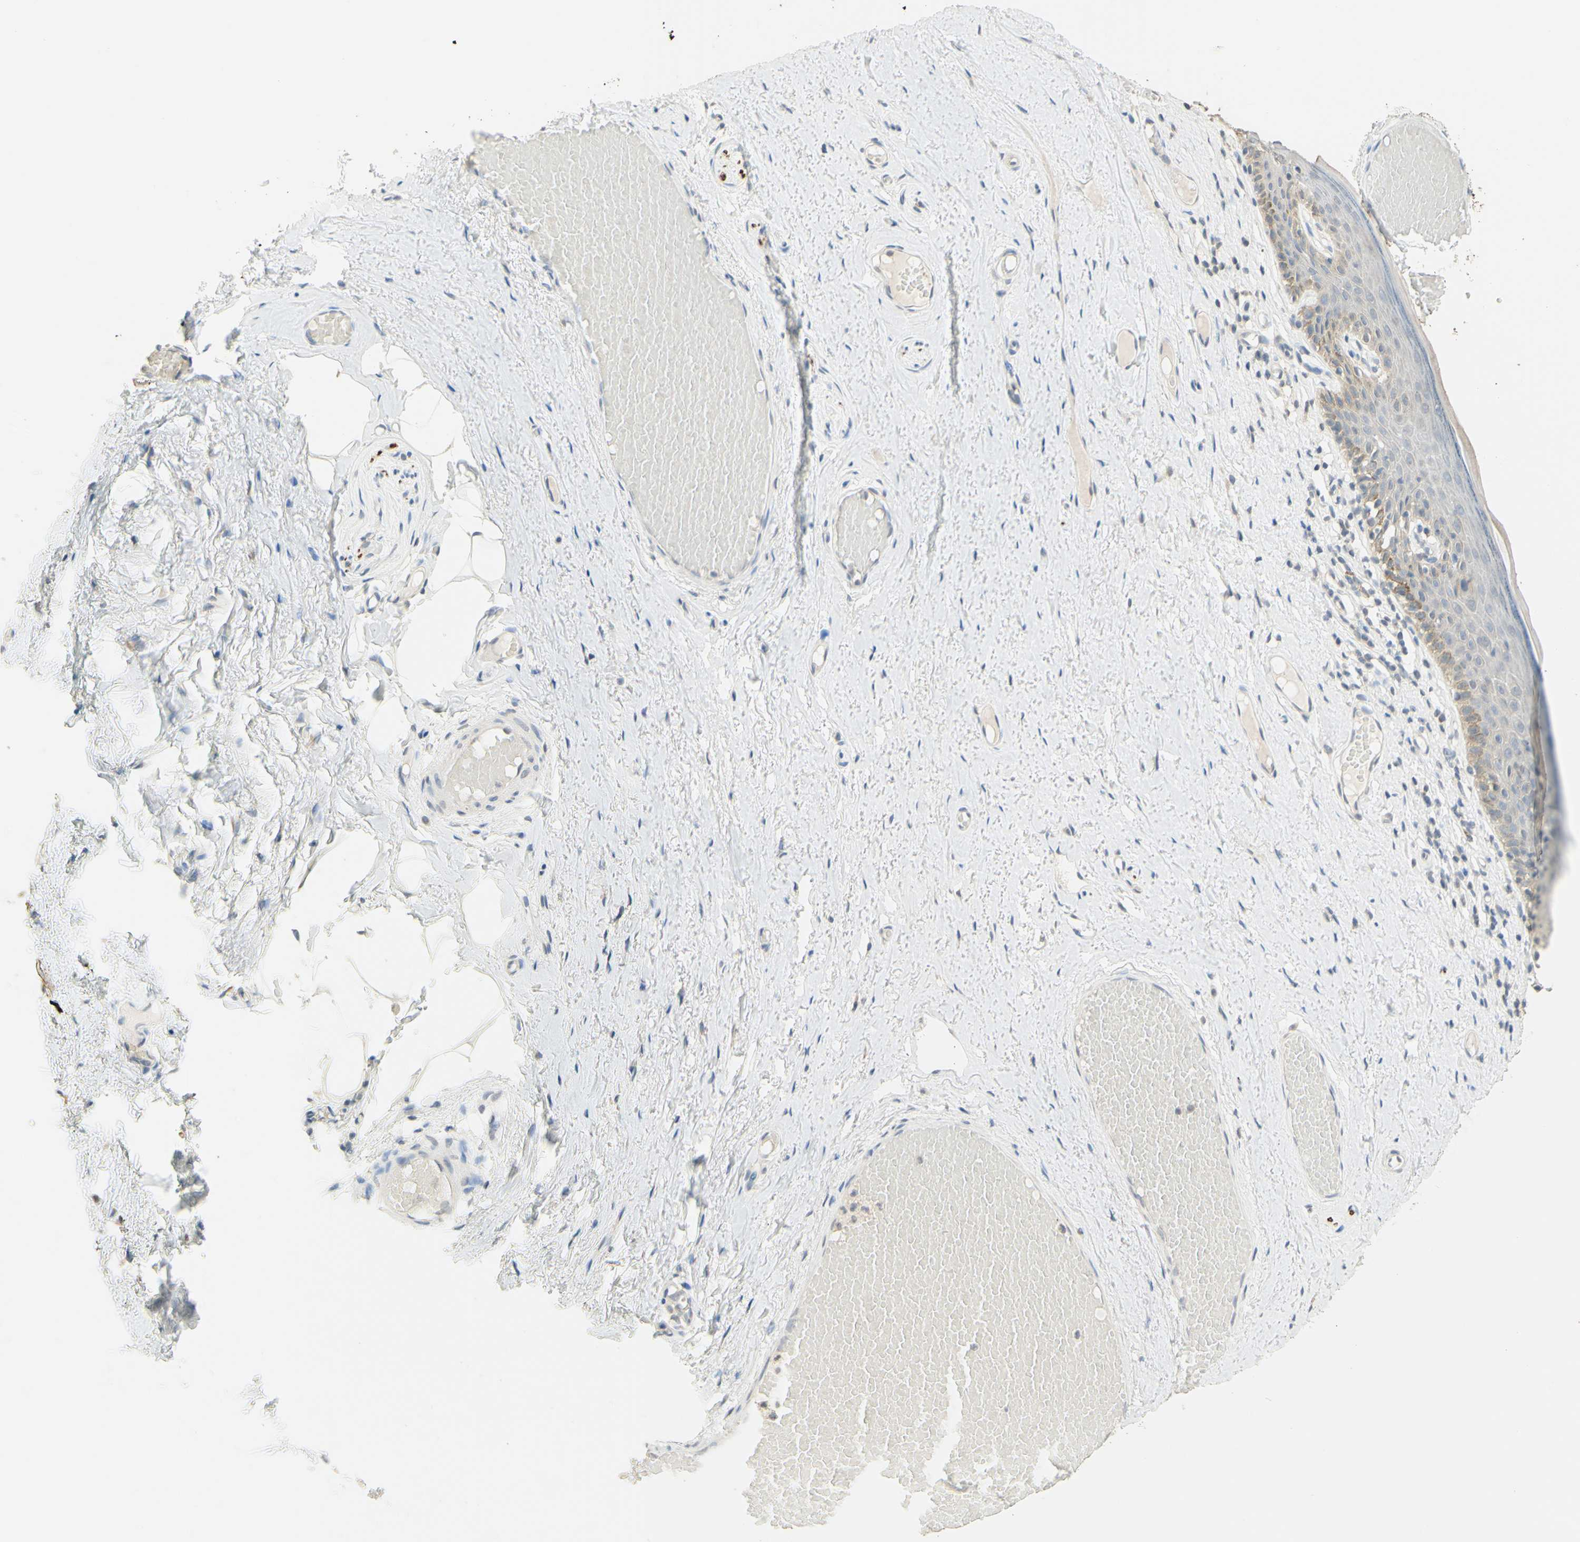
{"staining": {"intensity": "weak", "quantity": "<25%", "location": "cytoplasmic/membranous"}, "tissue": "skin", "cell_type": "Epidermal cells", "image_type": "normal", "snomed": [{"axis": "morphology", "description": "Normal tissue, NOS"}, {"axis": "topography", "description": "Vulva"}], "caption": "Image shows no protein expression in epidermal cells of benign skin. Nuclei are stained in blue.", "gene": "MAG", "patient": {"sex": "female", "age": 54}}